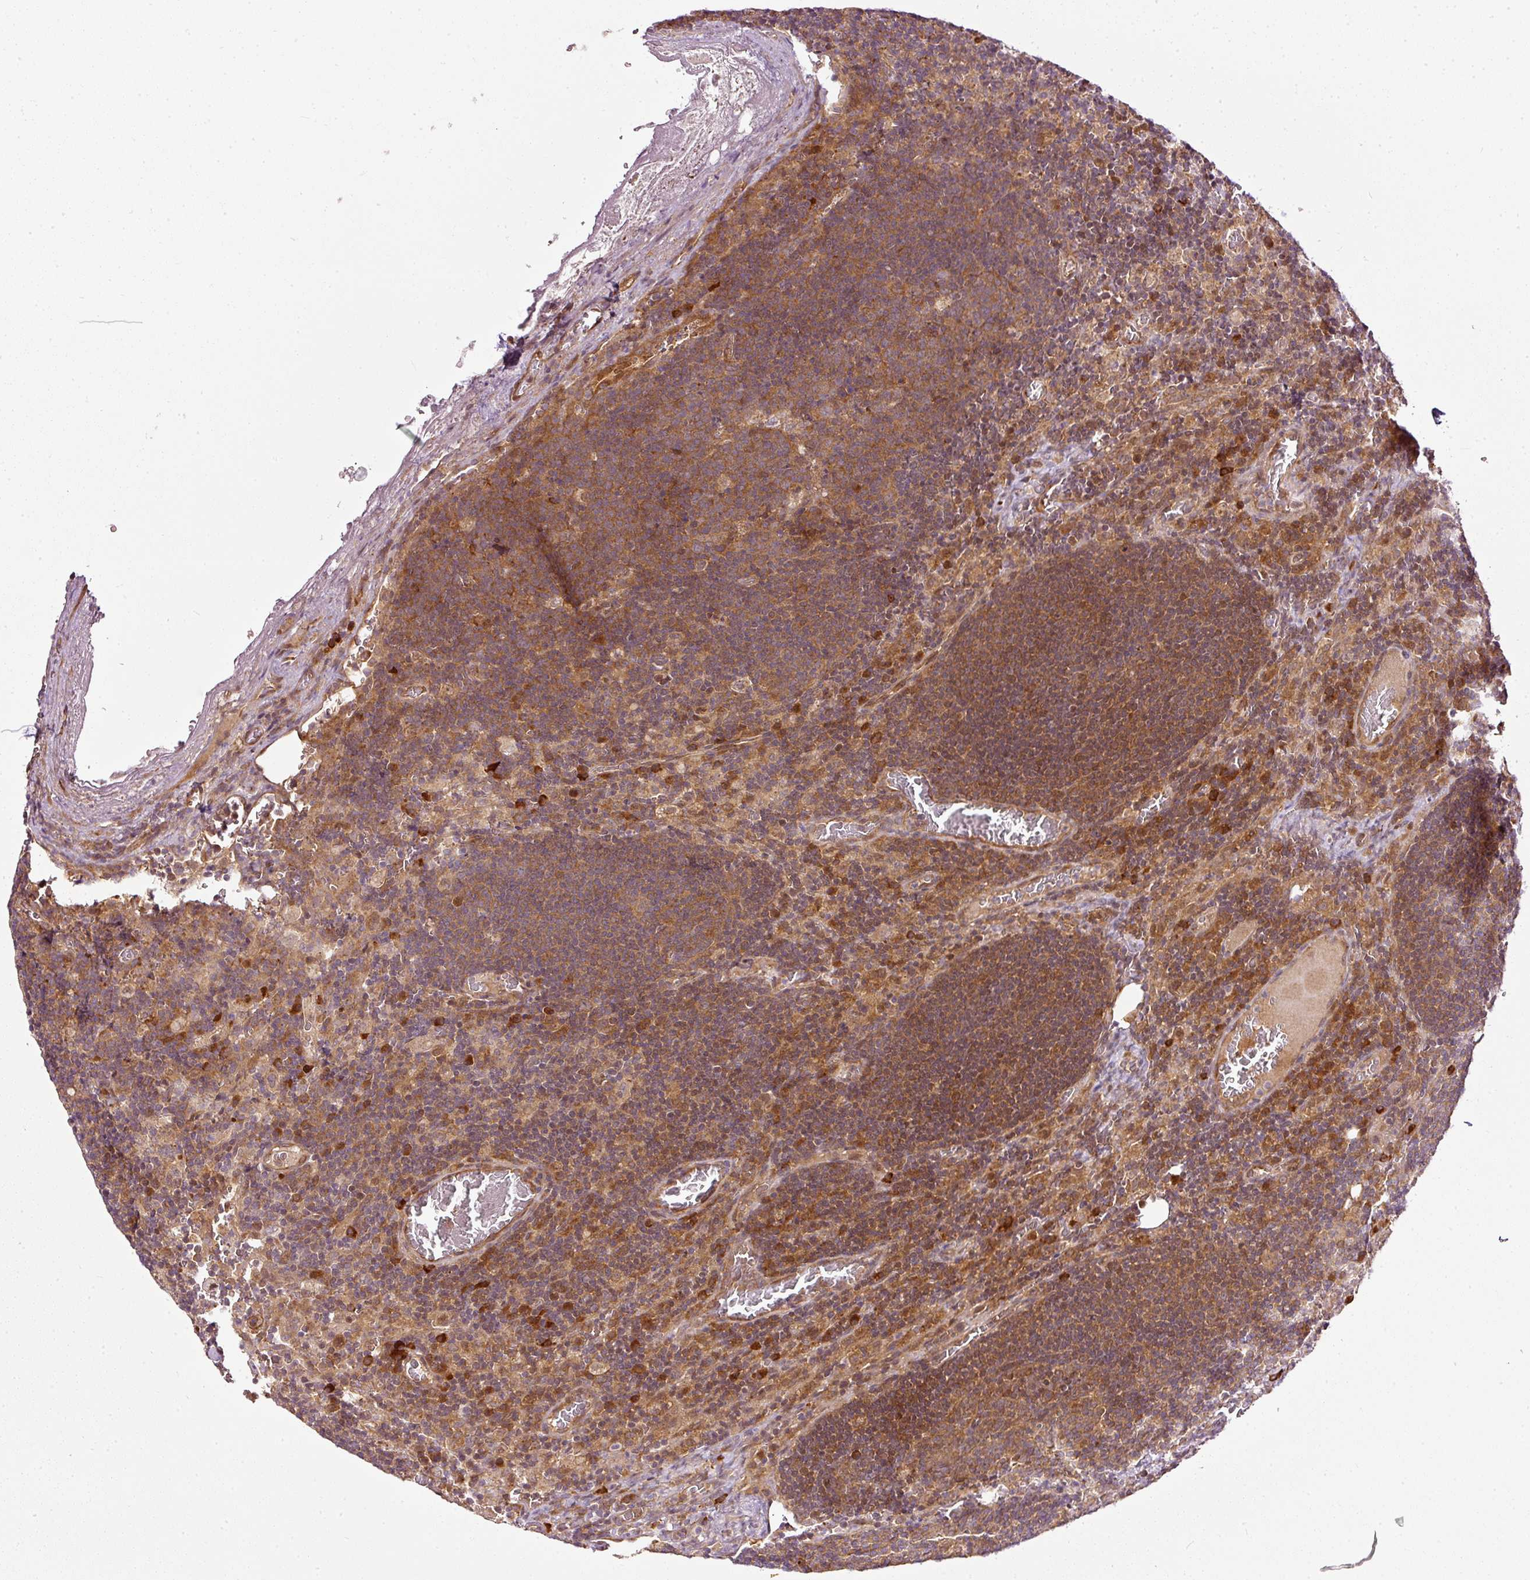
{"staining": {"intensity": "moderate", "quantity": ">75%", "location": "cytoplasmic/membranous"}, "tissue": "lymph node", "cell_type": "Non-germinal center cells", "image_type": "normal", "snomed": [{"axis": "morphology", "description": "Normal tissue, NOS"}, {"axis": "topography", "description": "Lymph node"}], "caption": "Protein staining of normal lymph node reveals moderate cytoplasmic/membranous positivity in approximately >75% of non-germinal center cells. (IHC, brightfield microscopy, high magnification).", "gene": "MIF4GD", "patient": {"sex": "male", "age": 50}}